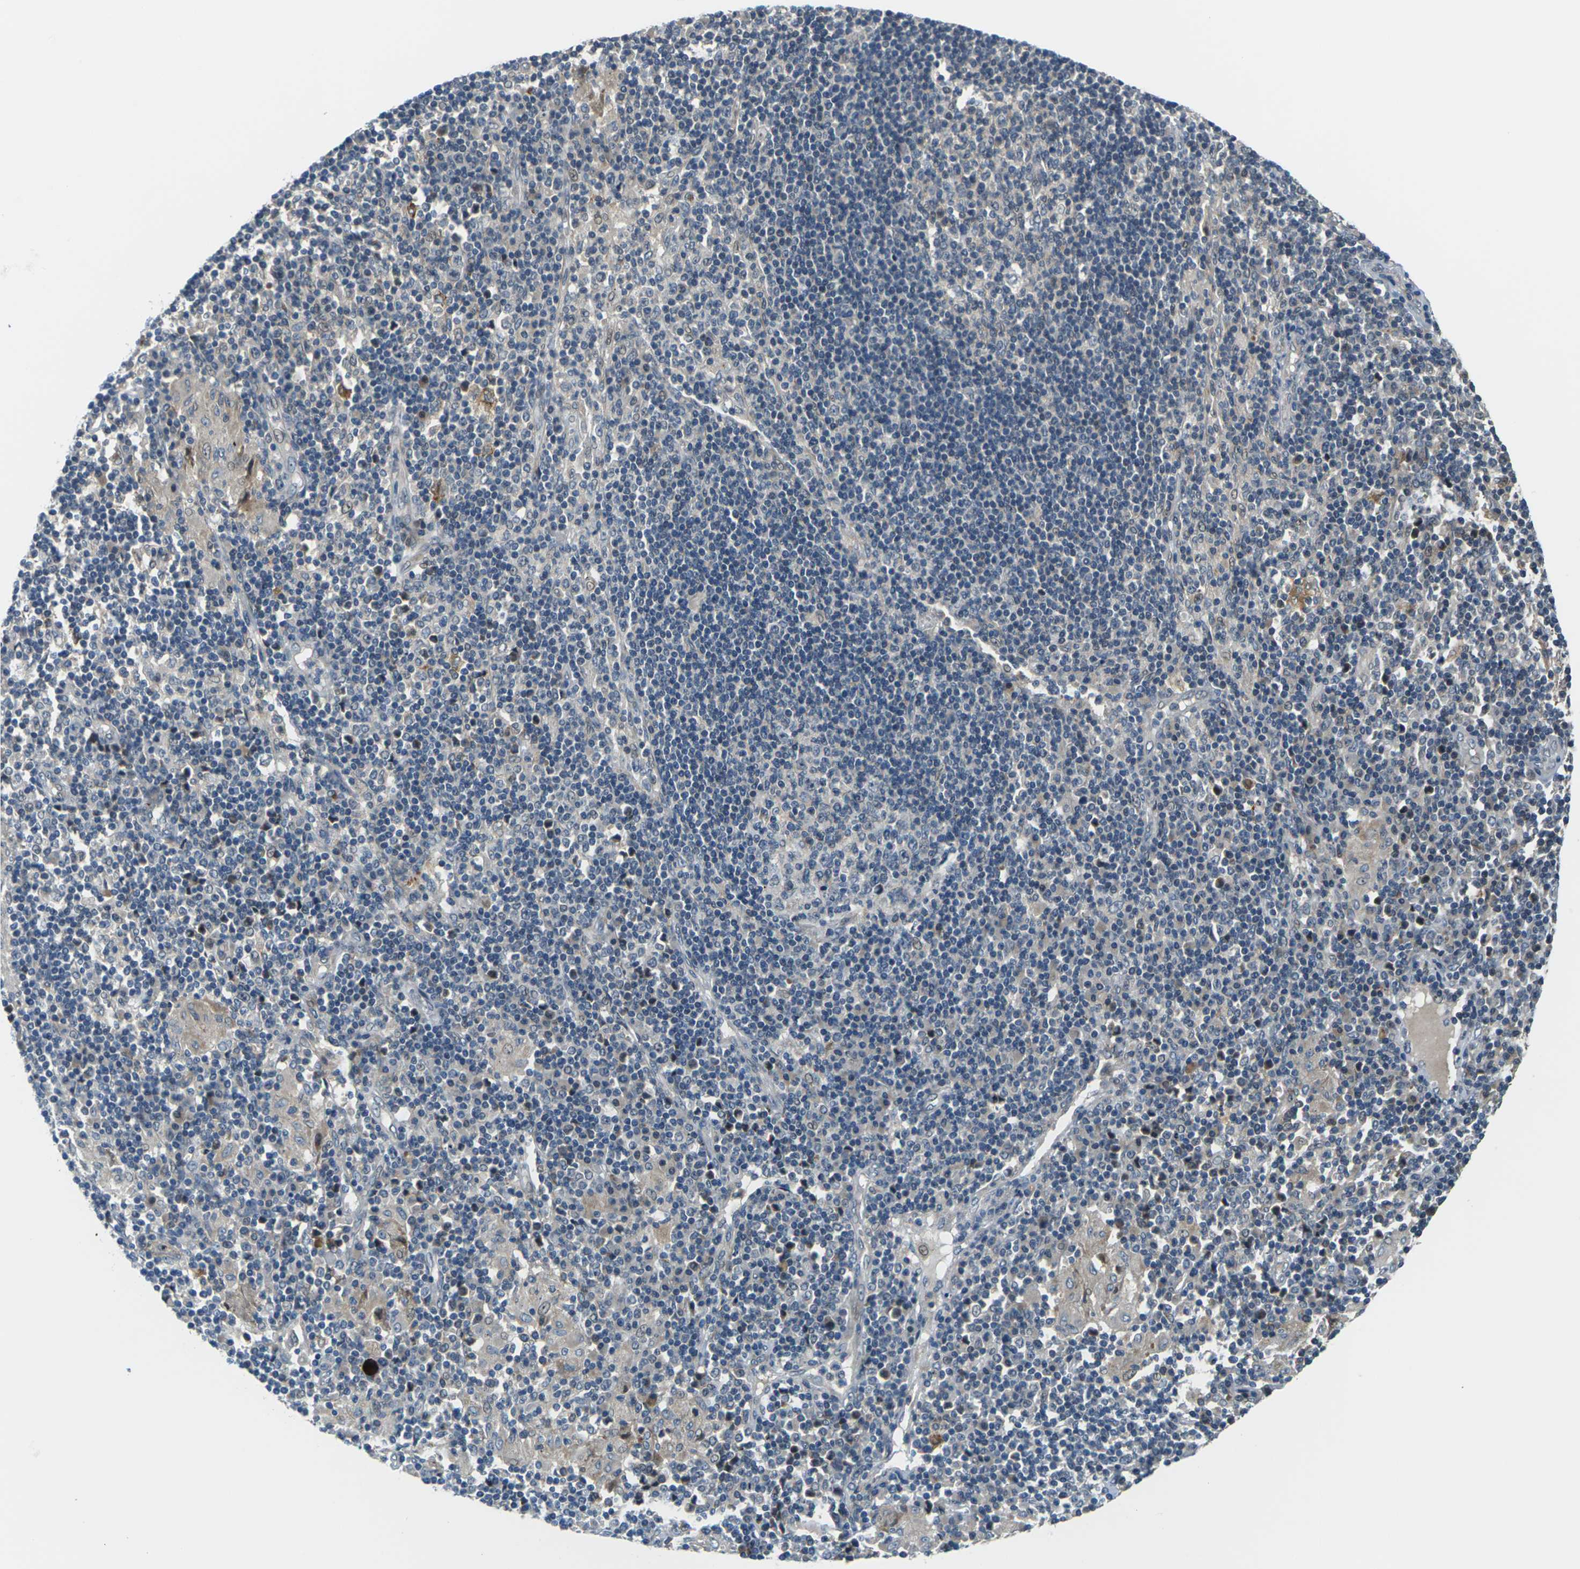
{"staining": {"intensity": "negative", "quantity": "none", "location": "none"}, "tissue": "adipose tissue", "cell_type": "Adipocytes", "image_type": "normal", "snomed": [{"axis": "morphology", "description": "Normal tissue, NOS"}, {"axis": "morphology", "description": "Adenocarcinoma, NOS"}, {"axis": "topography", "description": "Esophagus"}], "caption": "Immunohistochemistry micrograph of benign adipose tissue: adipose tissue stained with DAB shows no significant protein positivity in adipocytes.", "gene": "SLC13A3", "patient": {"sex": "male", "age": 62}}